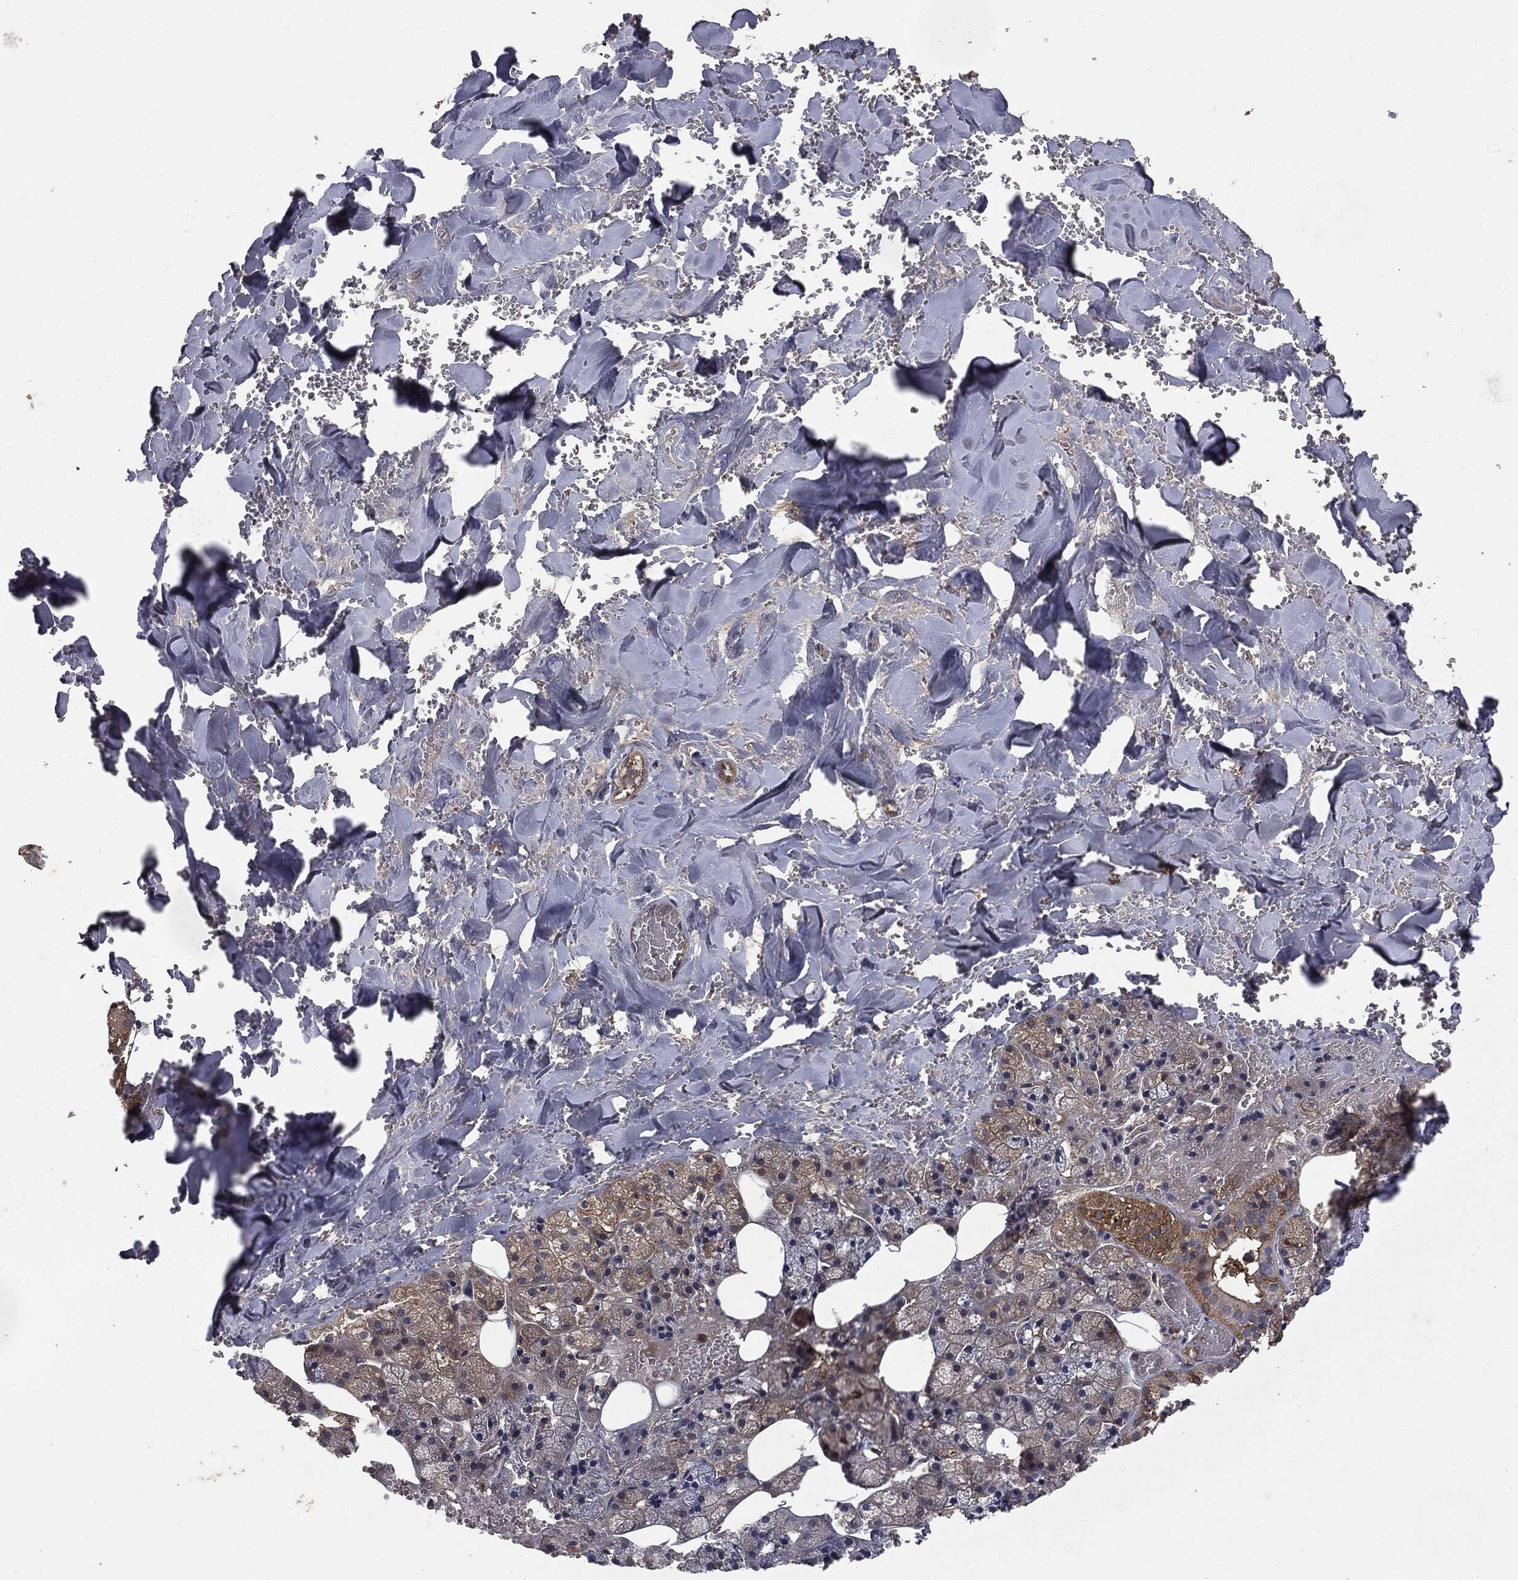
{"staining": {"intensity": "strong", "quantity": "25%-75%", "location": "cytoplasmic/membranous"}, "tissue": "salivary gland", "cell_type": "Glandular cells", "image_type": "normal", "snomed": [{"axis": "morphology", "description": "Normal tissue, NOS"}, {"axis": "topography", "description": "Salivary gland"}], "caption": "DAB (3,3'-diaminobenzidine) immunohistochemical staining of benign human salivary gland displays strong cytoplasmic/membranous protein positivity in approximately 25%-75% of glandular cells.", "gene": "GNB5", "patient": {"sex": "male", "age": 38}}